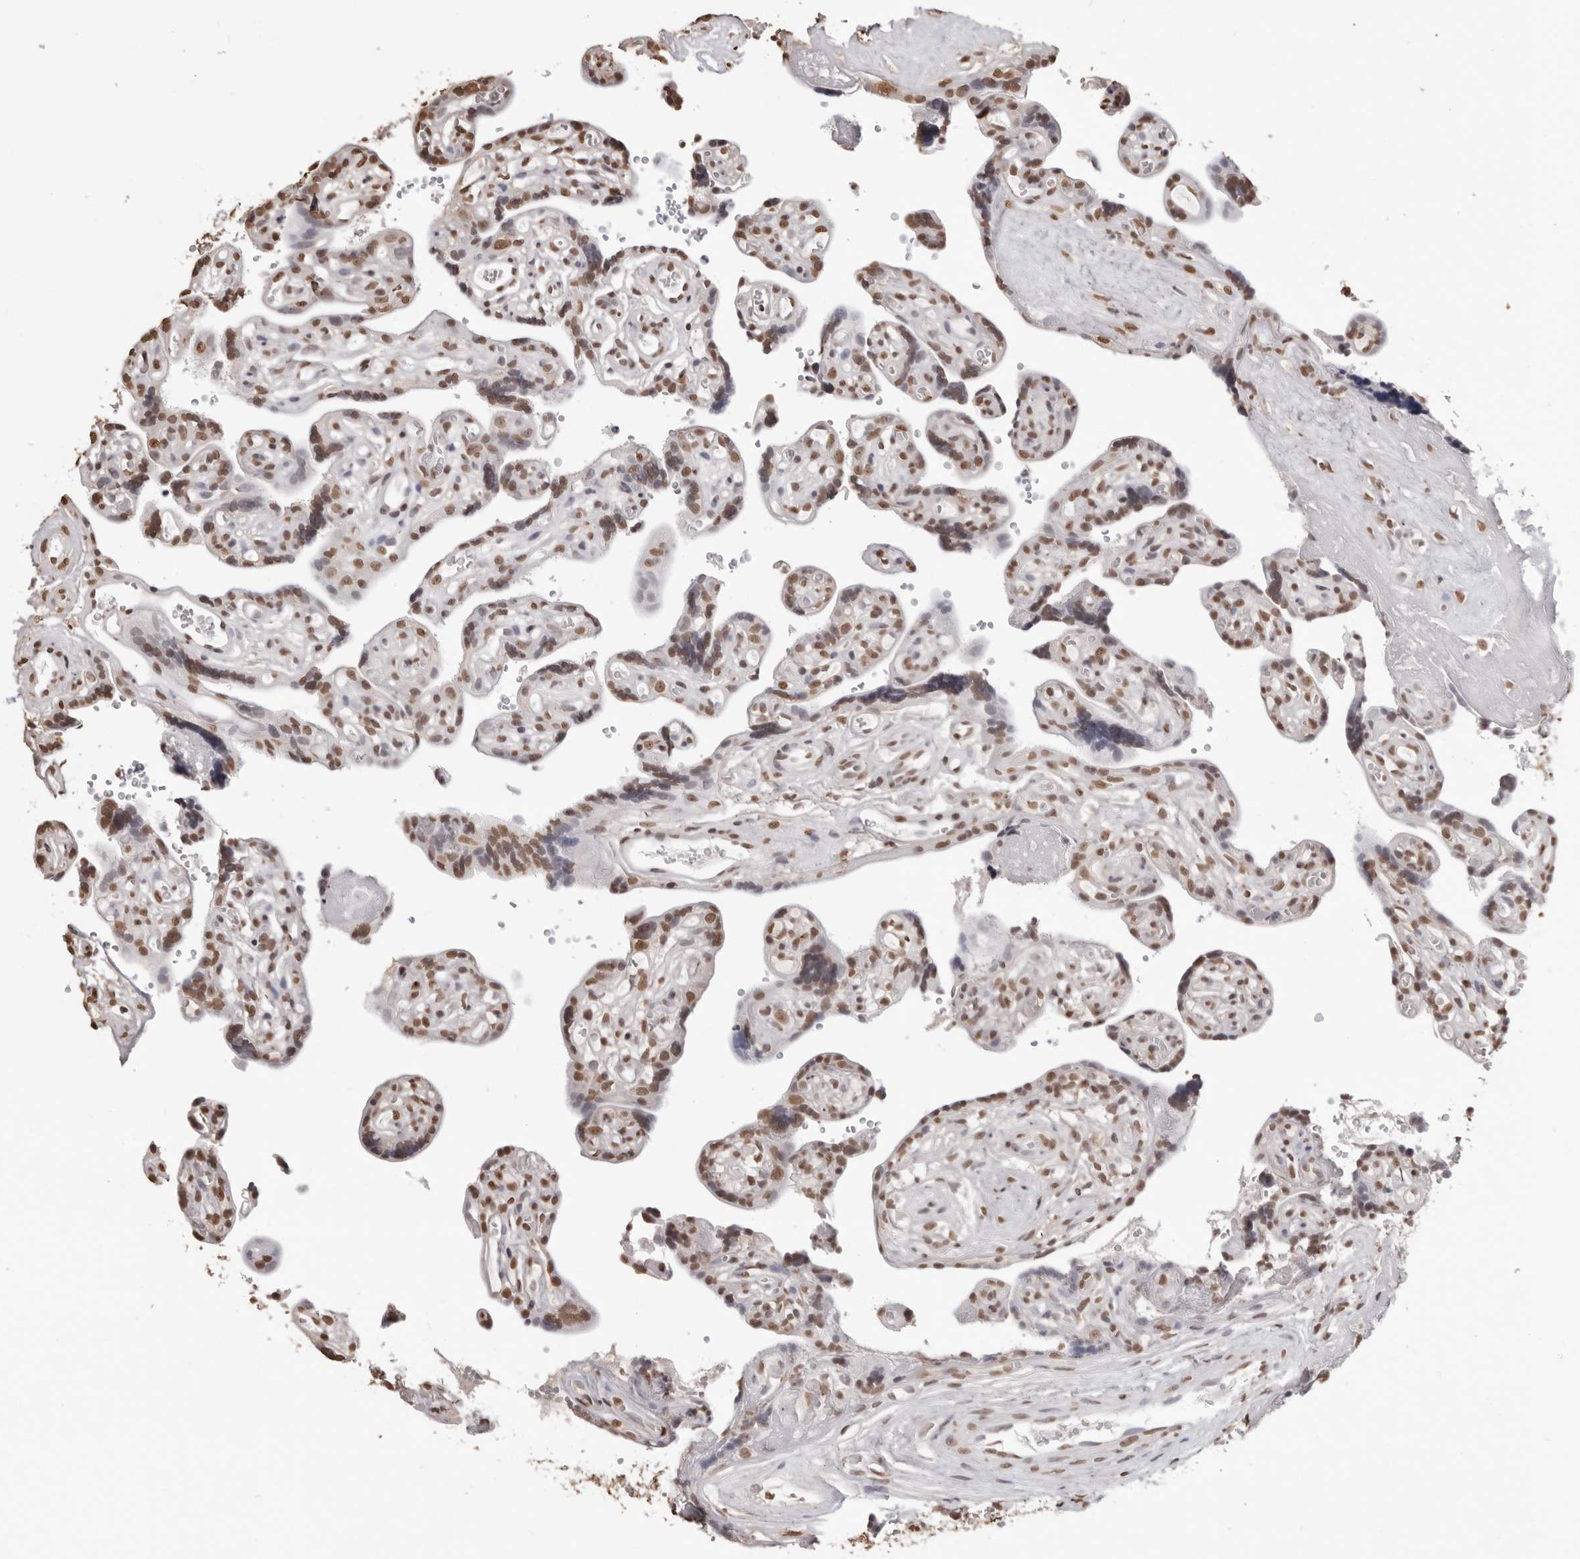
{"staining": {"intensity": "moderate", "quantity": ">75%", "location": "nuclear"}, "tissue": "placenta", "cell_type": "Decidual cells", "image_type": "normal", "snomed": [{"axis": "morphology", "description": "Normal tissue, NOS"}, {"axis": "topography", "description": "Placenta"}], "caption": "Protein staining of benign placenta demonstrates moderate nuclear positivity in about >75% of decidual cells.", "gene": "OLIG3", "patient": {"sex": "female", "age": 30}}